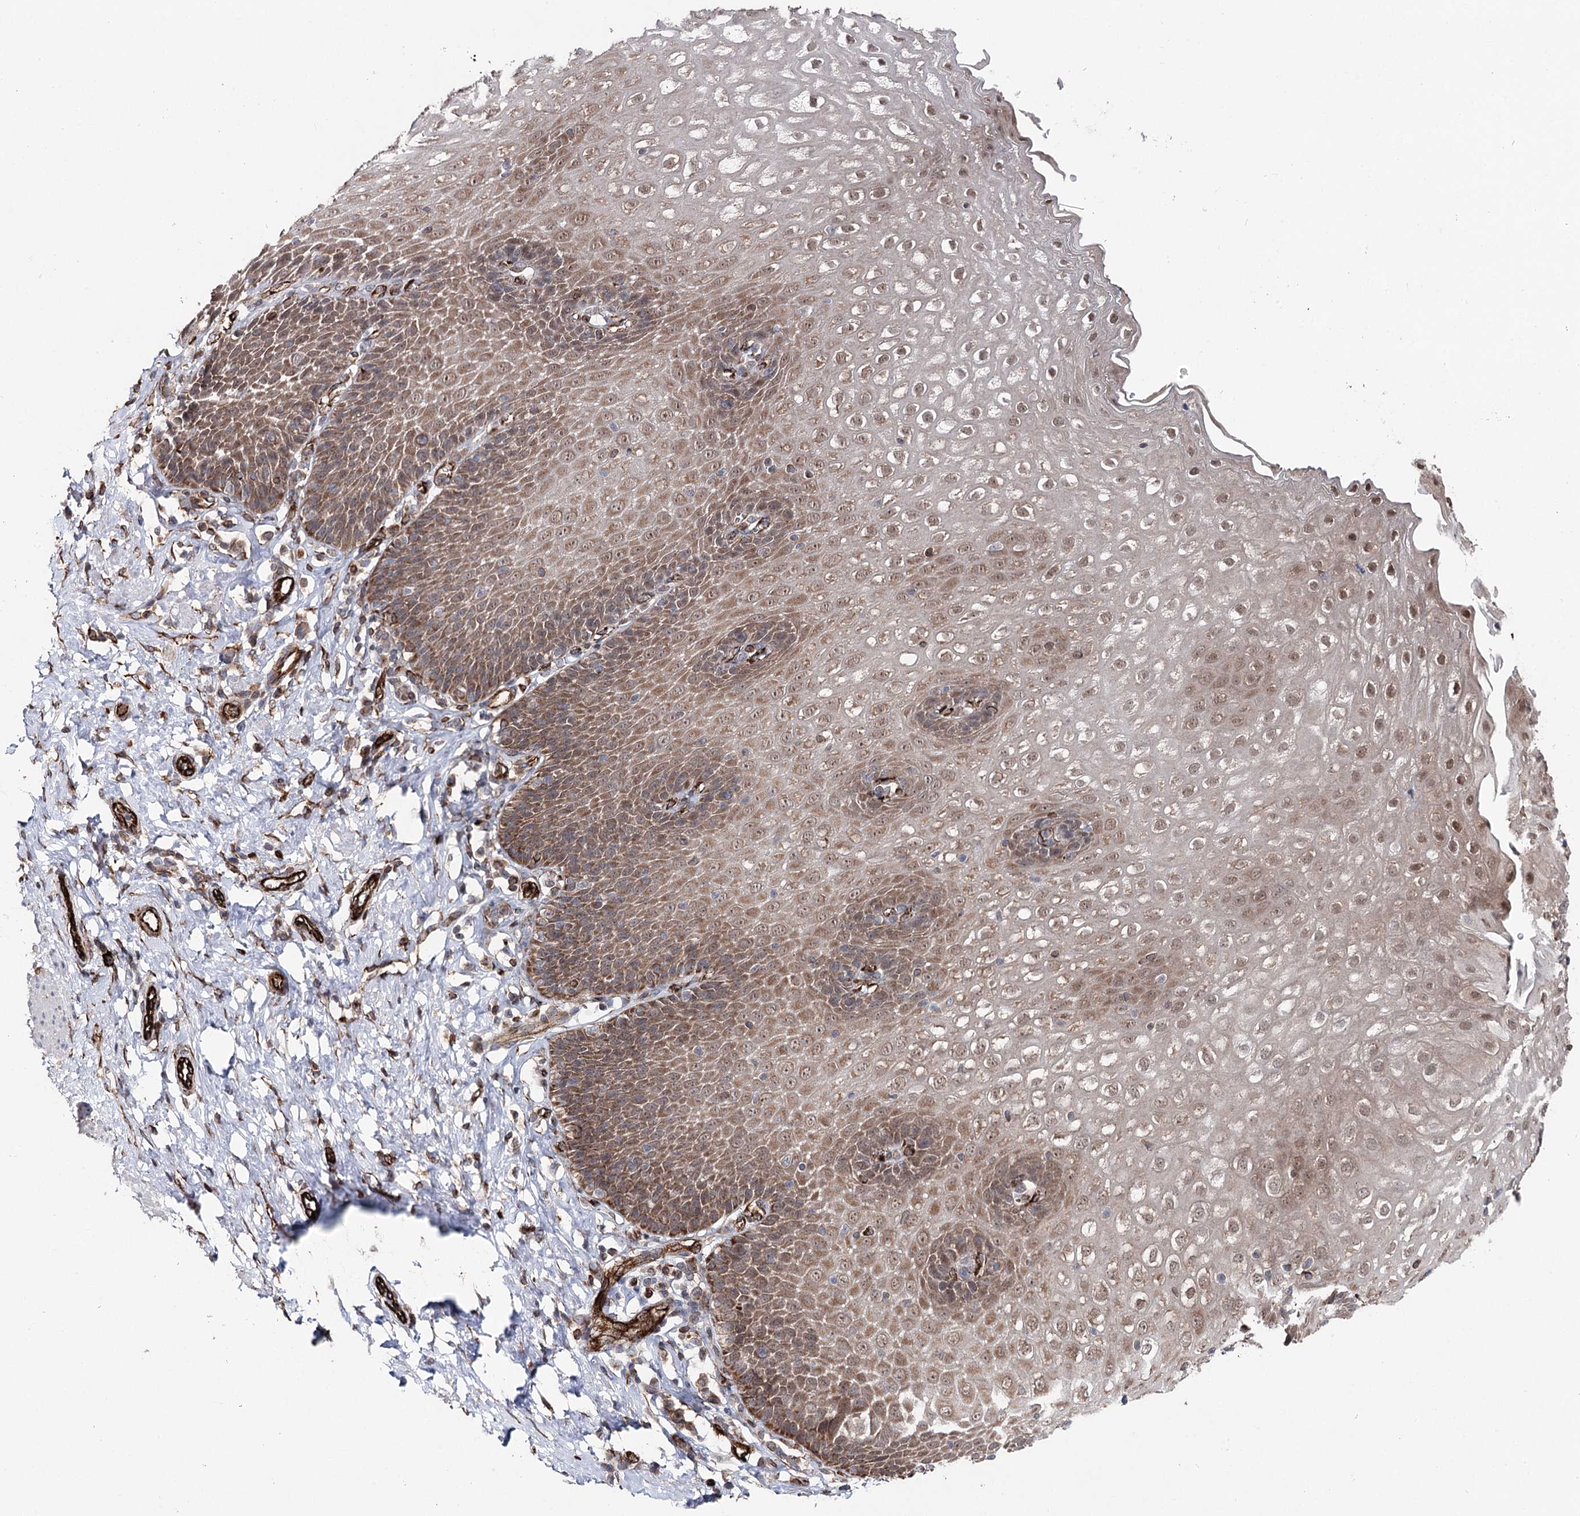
{"staining": {"intensity": "moderate", "quantity": ">75%", "location": "cytoplasmic/membranous,nuclear"}, "tissue": "esophagus", "cell_type": "Squamous epithelial cells", "image_type": "normal", "snomed": [{"axis": "morphology", "description": "Normal tissue, NOS"}, {"axis": "topography", "description": "Esophagus"}], "caption": "A micrograph showing moderate cytoplasmic/membranous,nuclear staining in about >75% of squamous epithelial cells in normal esophagus, as visualized by brown immunohistochemical staining.", "gene": "MIB1", "patient": {"sex": "female", "age": 61}}